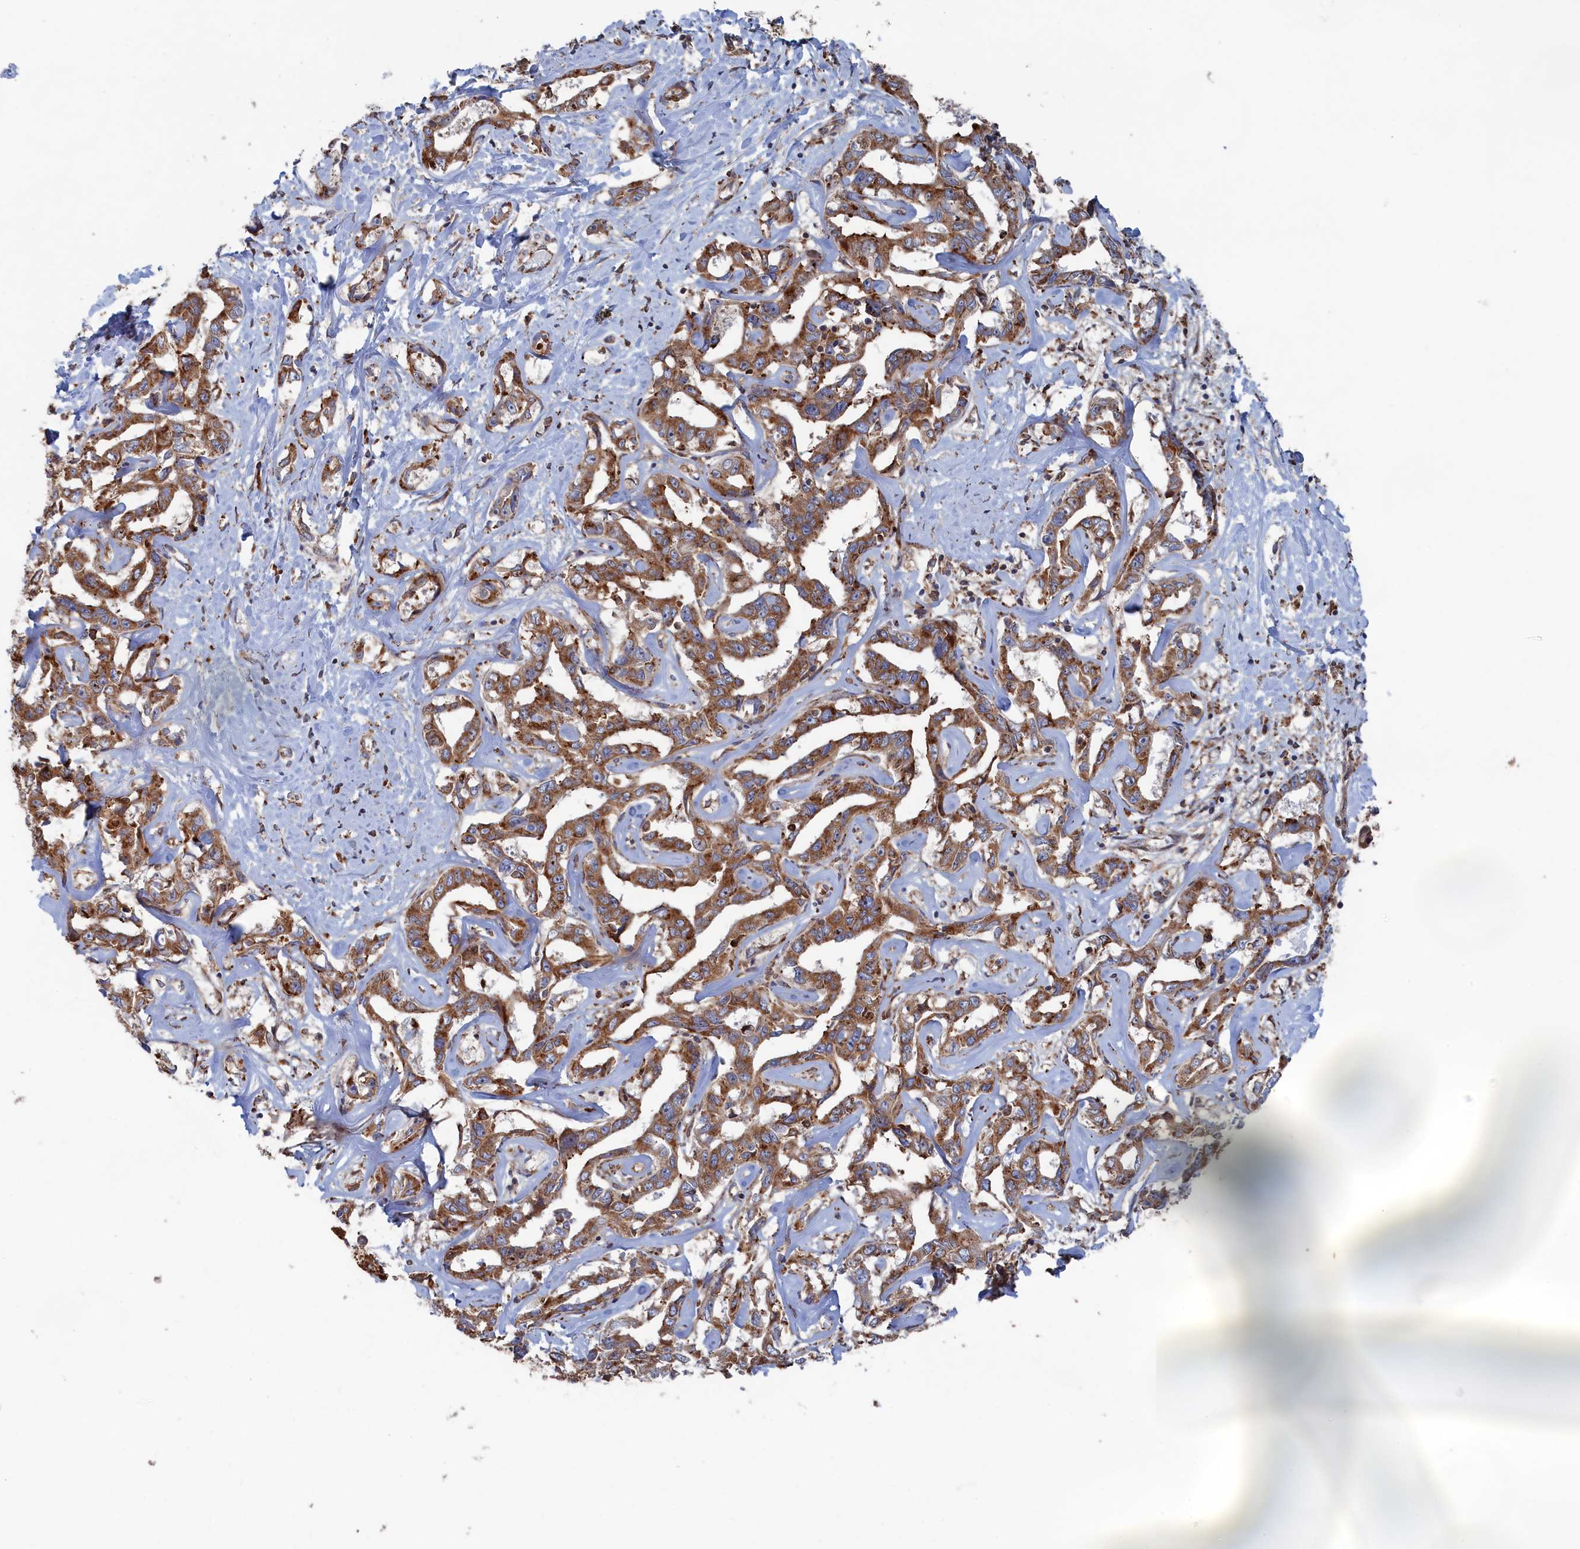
{"staining": {"intensity": "moderate", "quantity": ">75%", "location": "cytoplasmic/membranous"}, "tissue": "liver cancer", "cell_type": "Tumor cells", "image_type": "cancer", "snomed": [{"axis": "morphology", "description": "Cholangiocarcinoma"}, {"axis": "topography", "description": "Liver"}], "caption": "This is an image of IHC staining of liver cancer (cholangiocarcinoma), which shows moderate expression in the cytoplasmic/membranous of tumor cells.", "gene": "BPIFB6", "patient": {"sex": "male", "age": 59}}